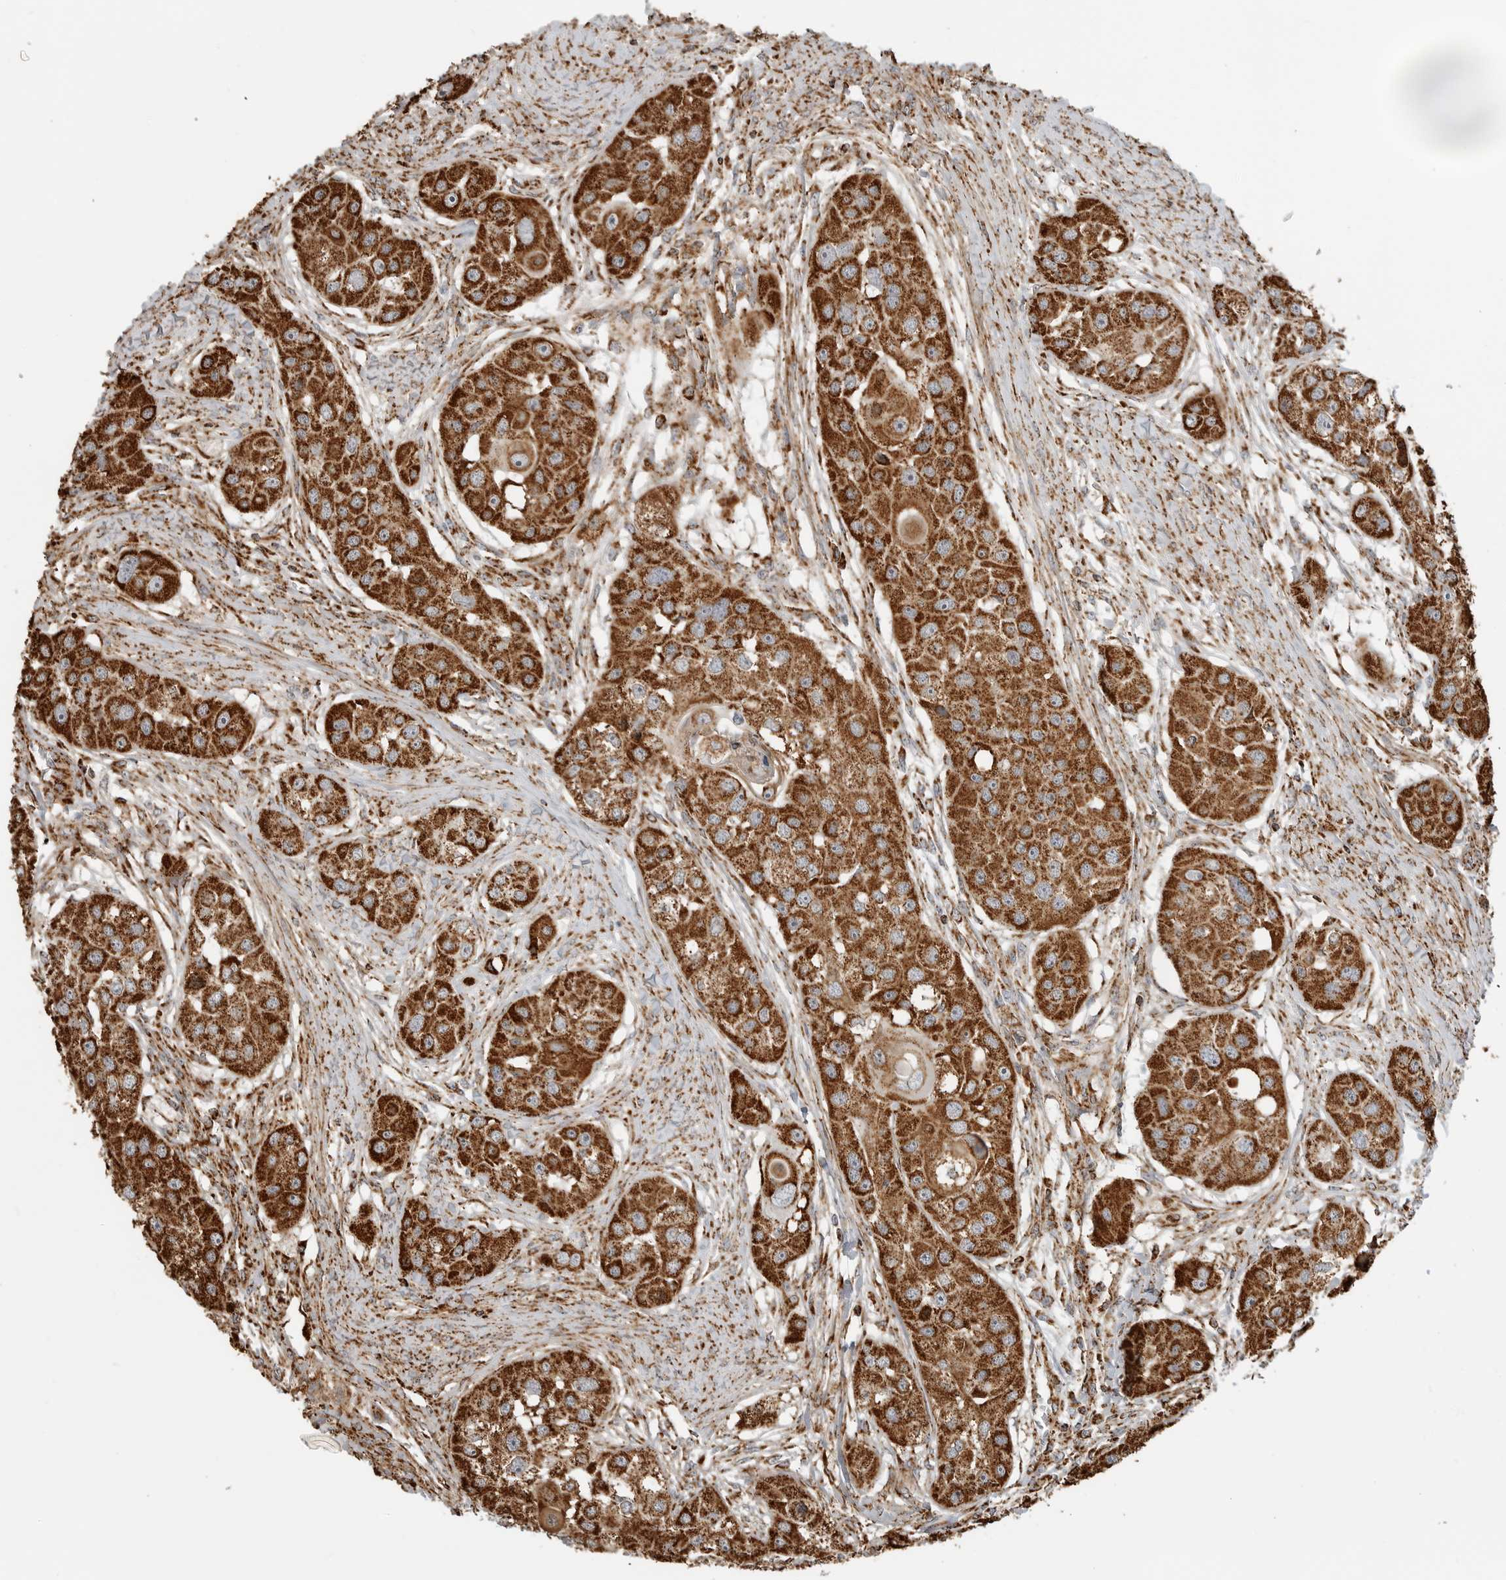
{"staining": {"intensity": "strong", "quantity": ">75%", "location": "cytoplasmic/membranous"}, "tissue": "head and neck cancer", "cell_type": "Tumor cells", "image_type": "cancer", "snomed": [{"axis": "morphology", "description": "Normal tissue, NOS"}, {"axis": "morphology", "description": "Squamous cell carcinoma, NOS"}, {"axis": "topography", "description": "Skeletal muscle"}, {"axis": "topography", "description": "Head-Neck"}], "caption": "Immunohistochemistry (IHC) of squamous cell carcinoma (head and neck) demonstrates high levels of strong cytoplasmic/membranous expression in approximately >75% of tumor cells. Using DAB (brown) and hematoxylin (blue) stains, captured at high magnification using brightfield microscopy.", "gene": "BMP2K", "patient": {"sex": "male", "age": 51}}